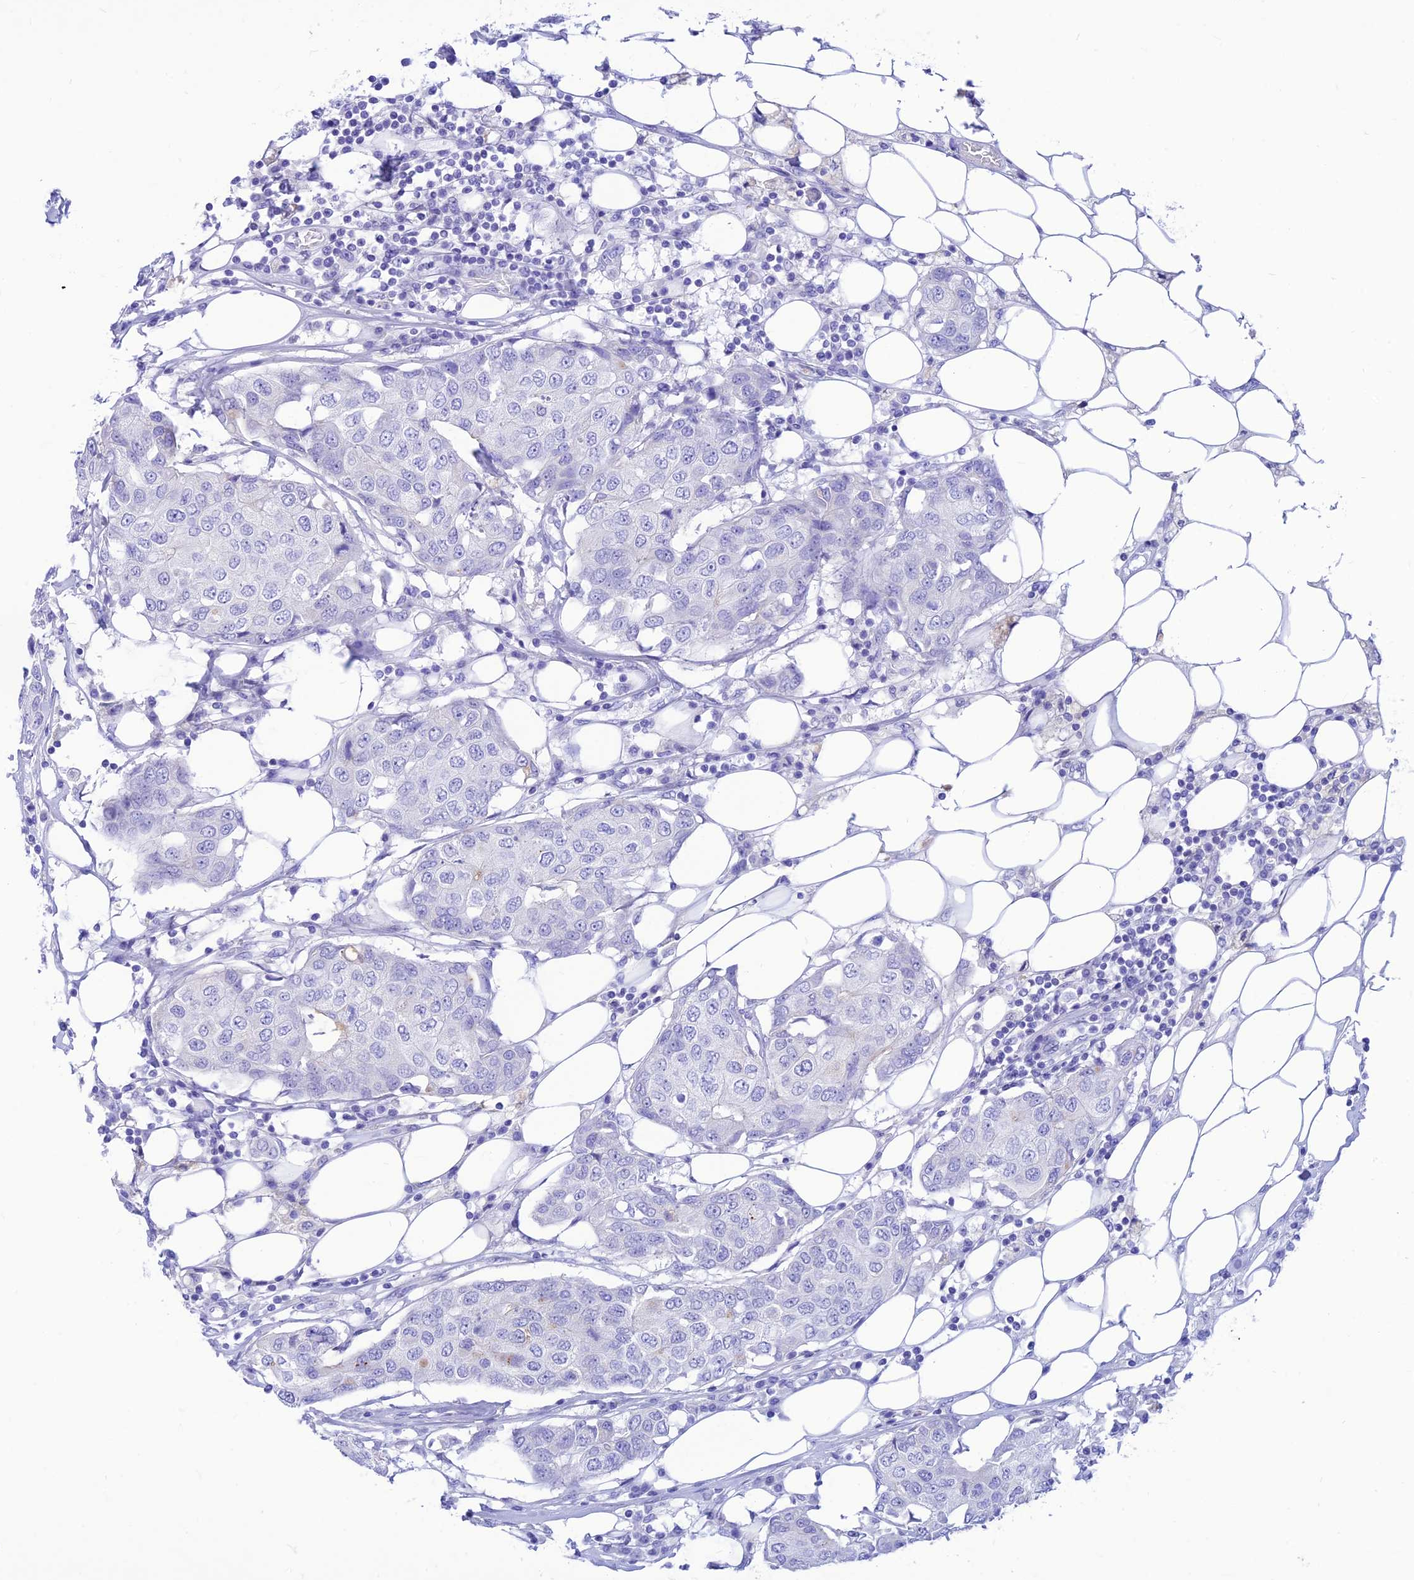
{"staining": {"intensity": "negative", "quantity": "none", "location": "none"}, "tissue": "breast cancer", "cell_type": "Tumor cells", "image_type": "cancer", "snomed": [{"axis": "morphology", "description": "Duct carcinoma"}, {"axis": "topography", "description": "Breast"}], "caption": "An IHC photomicrograph of breast cancer is shown. There is no staining in tumor cells of breast cancer. The staining was performed using DAB to visualize the protein expression in brown, while the nuclei were stained in blue with hematoxylin (Magnification: 20x).", "gene": "PRNP", "patient": {"sex": "female", "age": 80}}